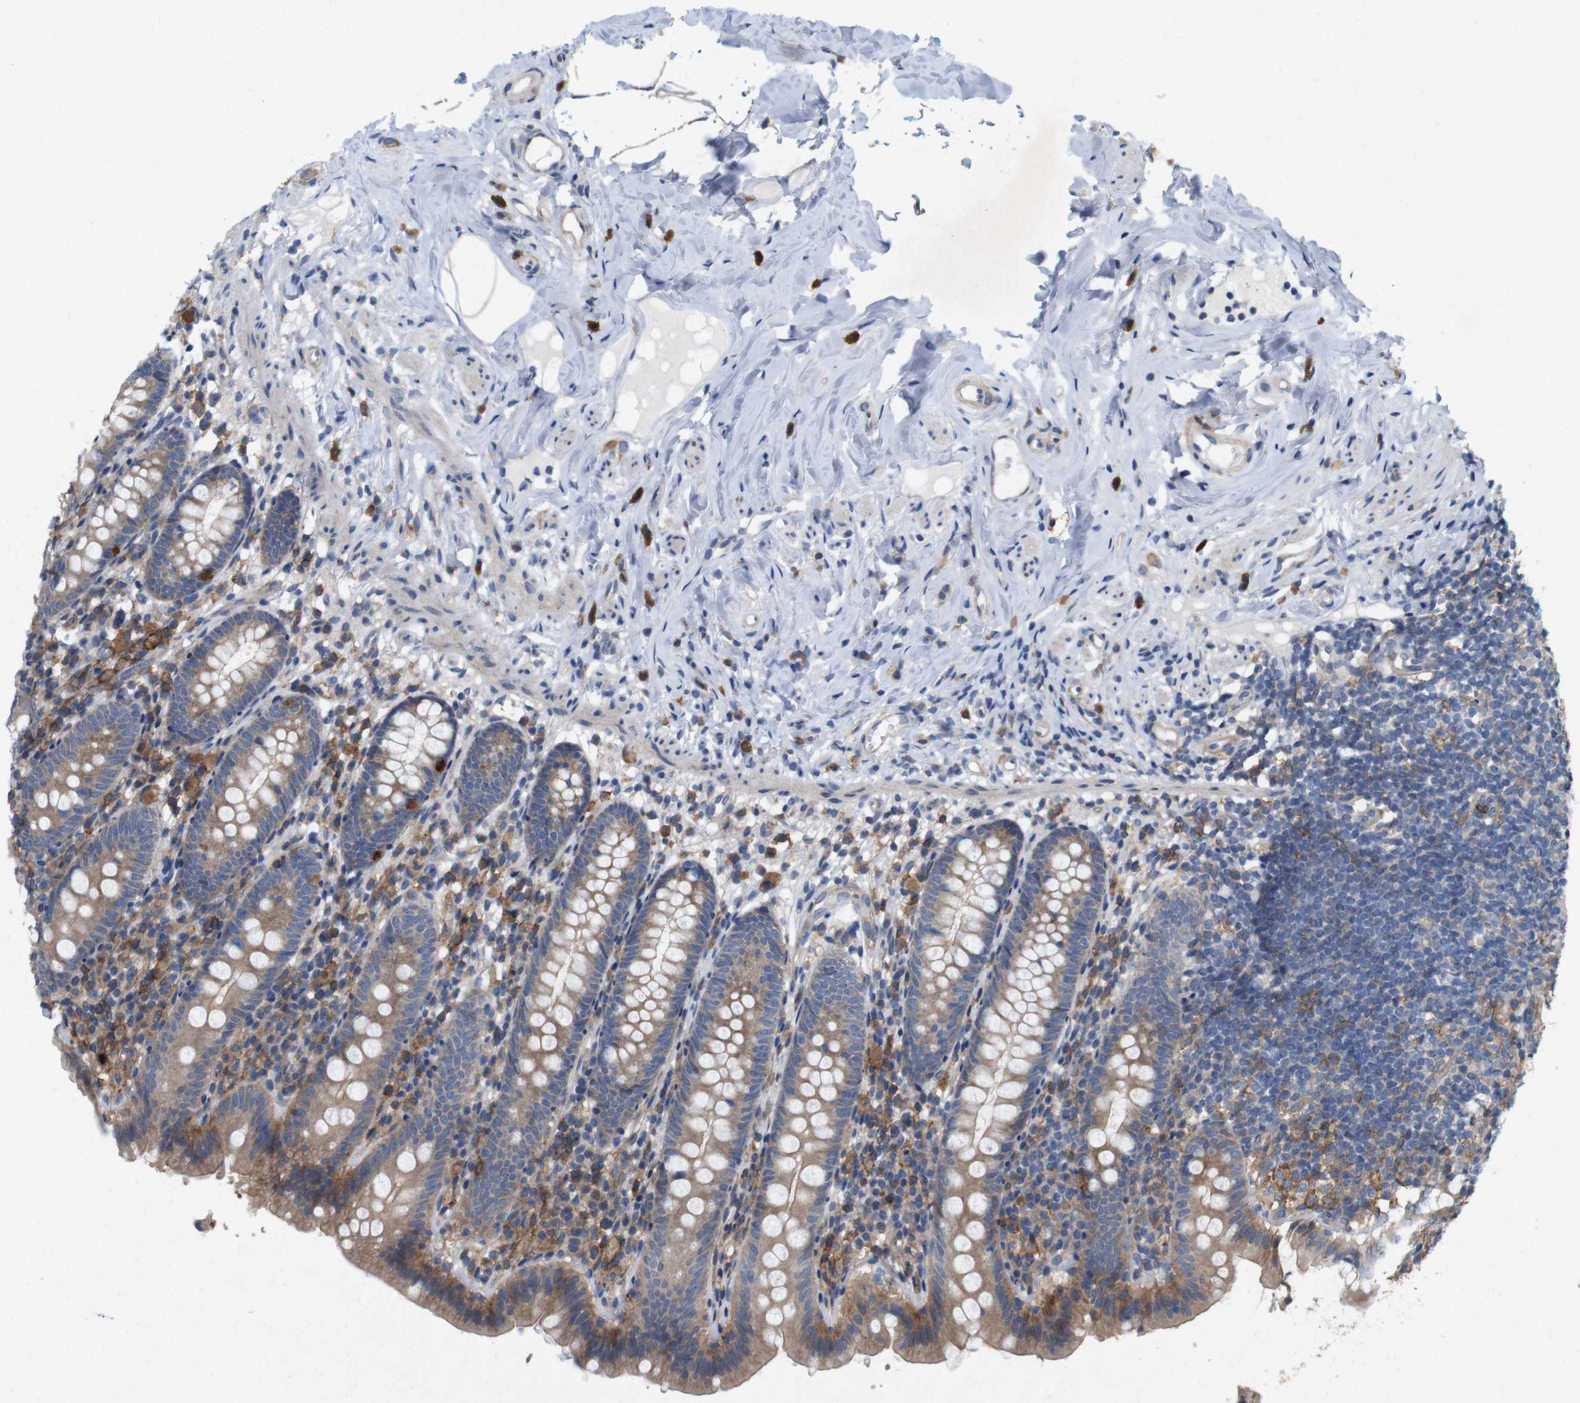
{"staining": {"intensity": "weak", "quantity": ">75%", "location": "cytoplasmic/membranous"}, "tissue": "appendix", "cell_type": "Glandular cells", "image_type": "normal", "snomed": [{"axis": "morphology", "description": "Normal tissue, NOS"}, {"axis": "topography", "description": "Appendix"}], "caption": "A histopathology image of appendix stained for a protein reveals weak cytoplasmic/membranous brown staining in glandular cells. Using DAB (3,3'-diaminobenzidine) (brown) and hematoxylin (blue) stains, captured at high magnification using brightfield microscopy.", "gene": "SIGLEC8", "patient": {"sex": "male", "age": 52}}